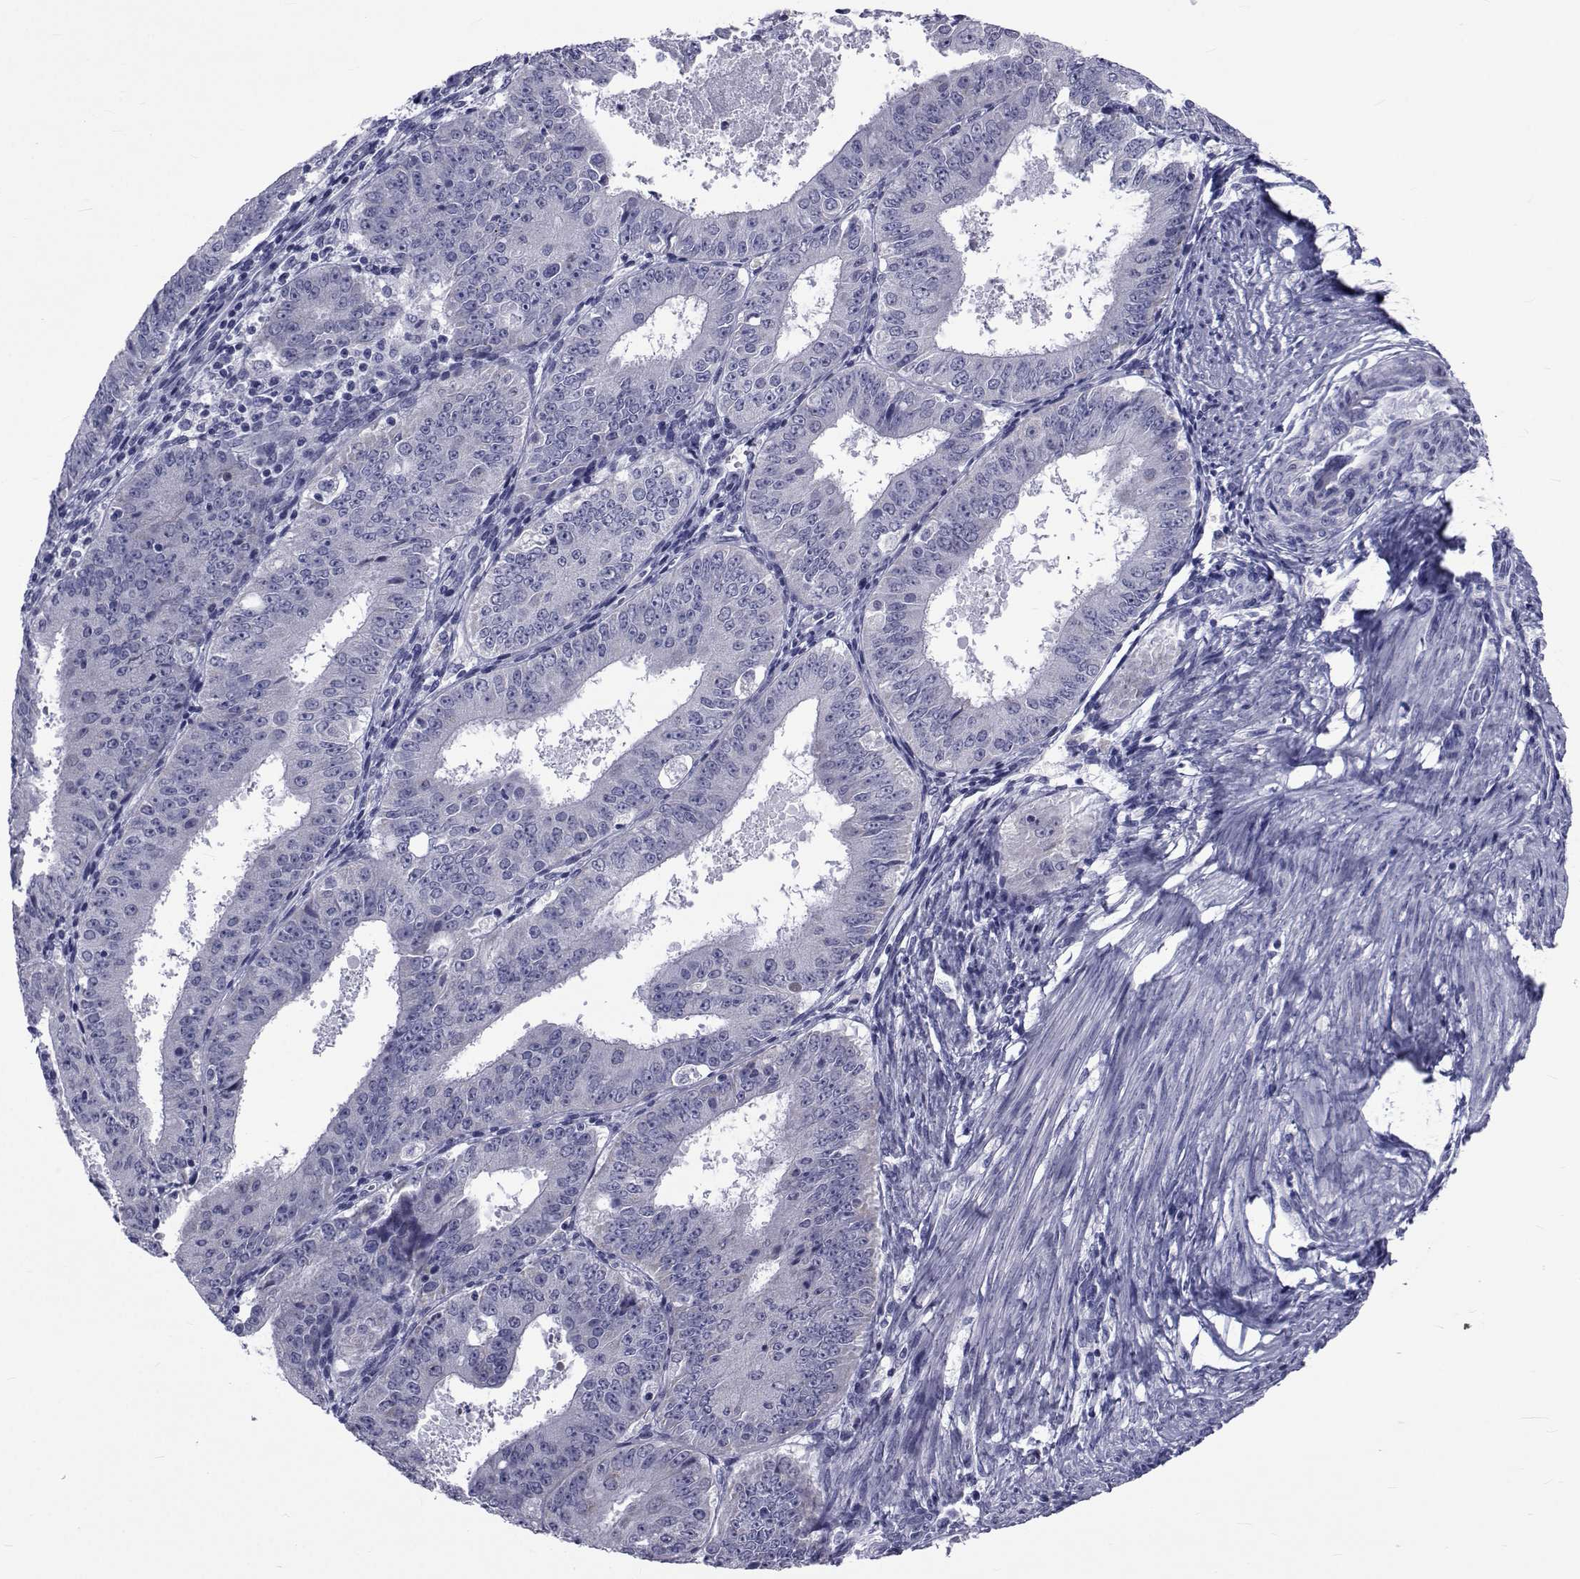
{"staining": {"intensity": "negative", "quantity": "none", "location": "none"}, "tissue": "ovarian cancer", "cell_type": "Tumor cells", "image_type": "cancer", "snomed": [{"axis": "morphology", "description": "Carcinoma, endometroid"}, {"axis": "topography", "description": "Ovary"}], "caption": "DAB immunohistochemical staining of endometroid carcinoma (ovarian) demonstrates no significant positivity in tumor cells. (Stains: DAB (3,3'-diaminobenzidine) immunohistochemistry (IHC) with hematoxylin counter stain, Microscopy: brightfield microscopy at high magnification).", "gene": "GKAP1", "patient": {"sex": "female", "age": 42}}